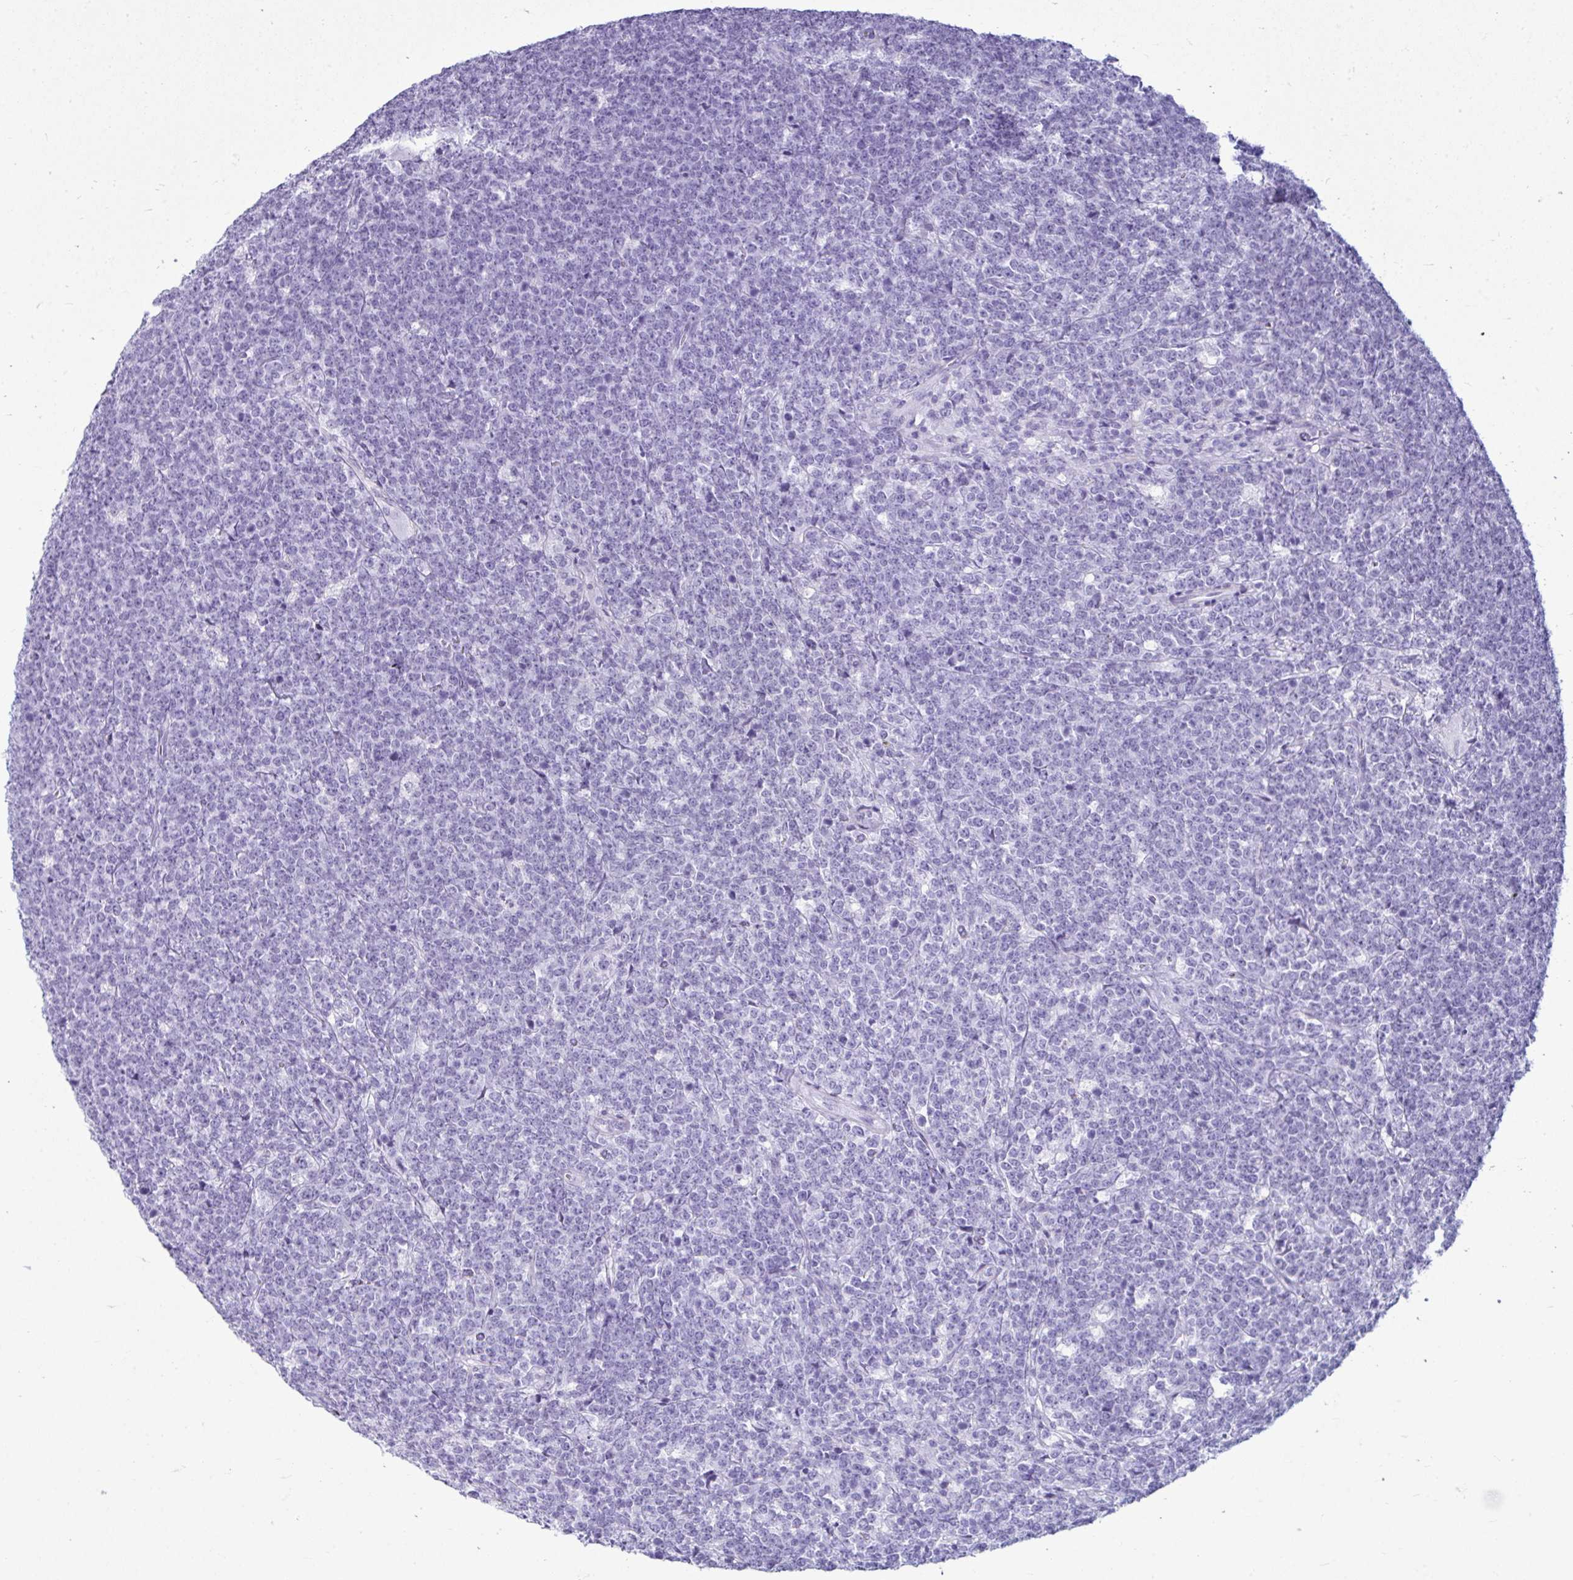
{"staining": {"intensity": "negative", "quantity": "none", "location": "none"}, "tissue": "lymphoma", "cell_type": "Tumor cells", "image_type": "cancer", "snomed": [{"axis": "morphology", "description": "Malignant lymphoma, non-Hodgkin's type, High grade"}, {"axis": "topography", "description": "Small intestine"}, {"axis": "topography", "description": "Colon"}], "caption": "Immunohistochemistry (IHC) image of high-grade malignant lymphoma, non-Hodgkin's type stained for a protein (brown), which displays no staining in tumor cells.", "gene": "CLGN", "patient": {"sex": "male", "age": 8}}